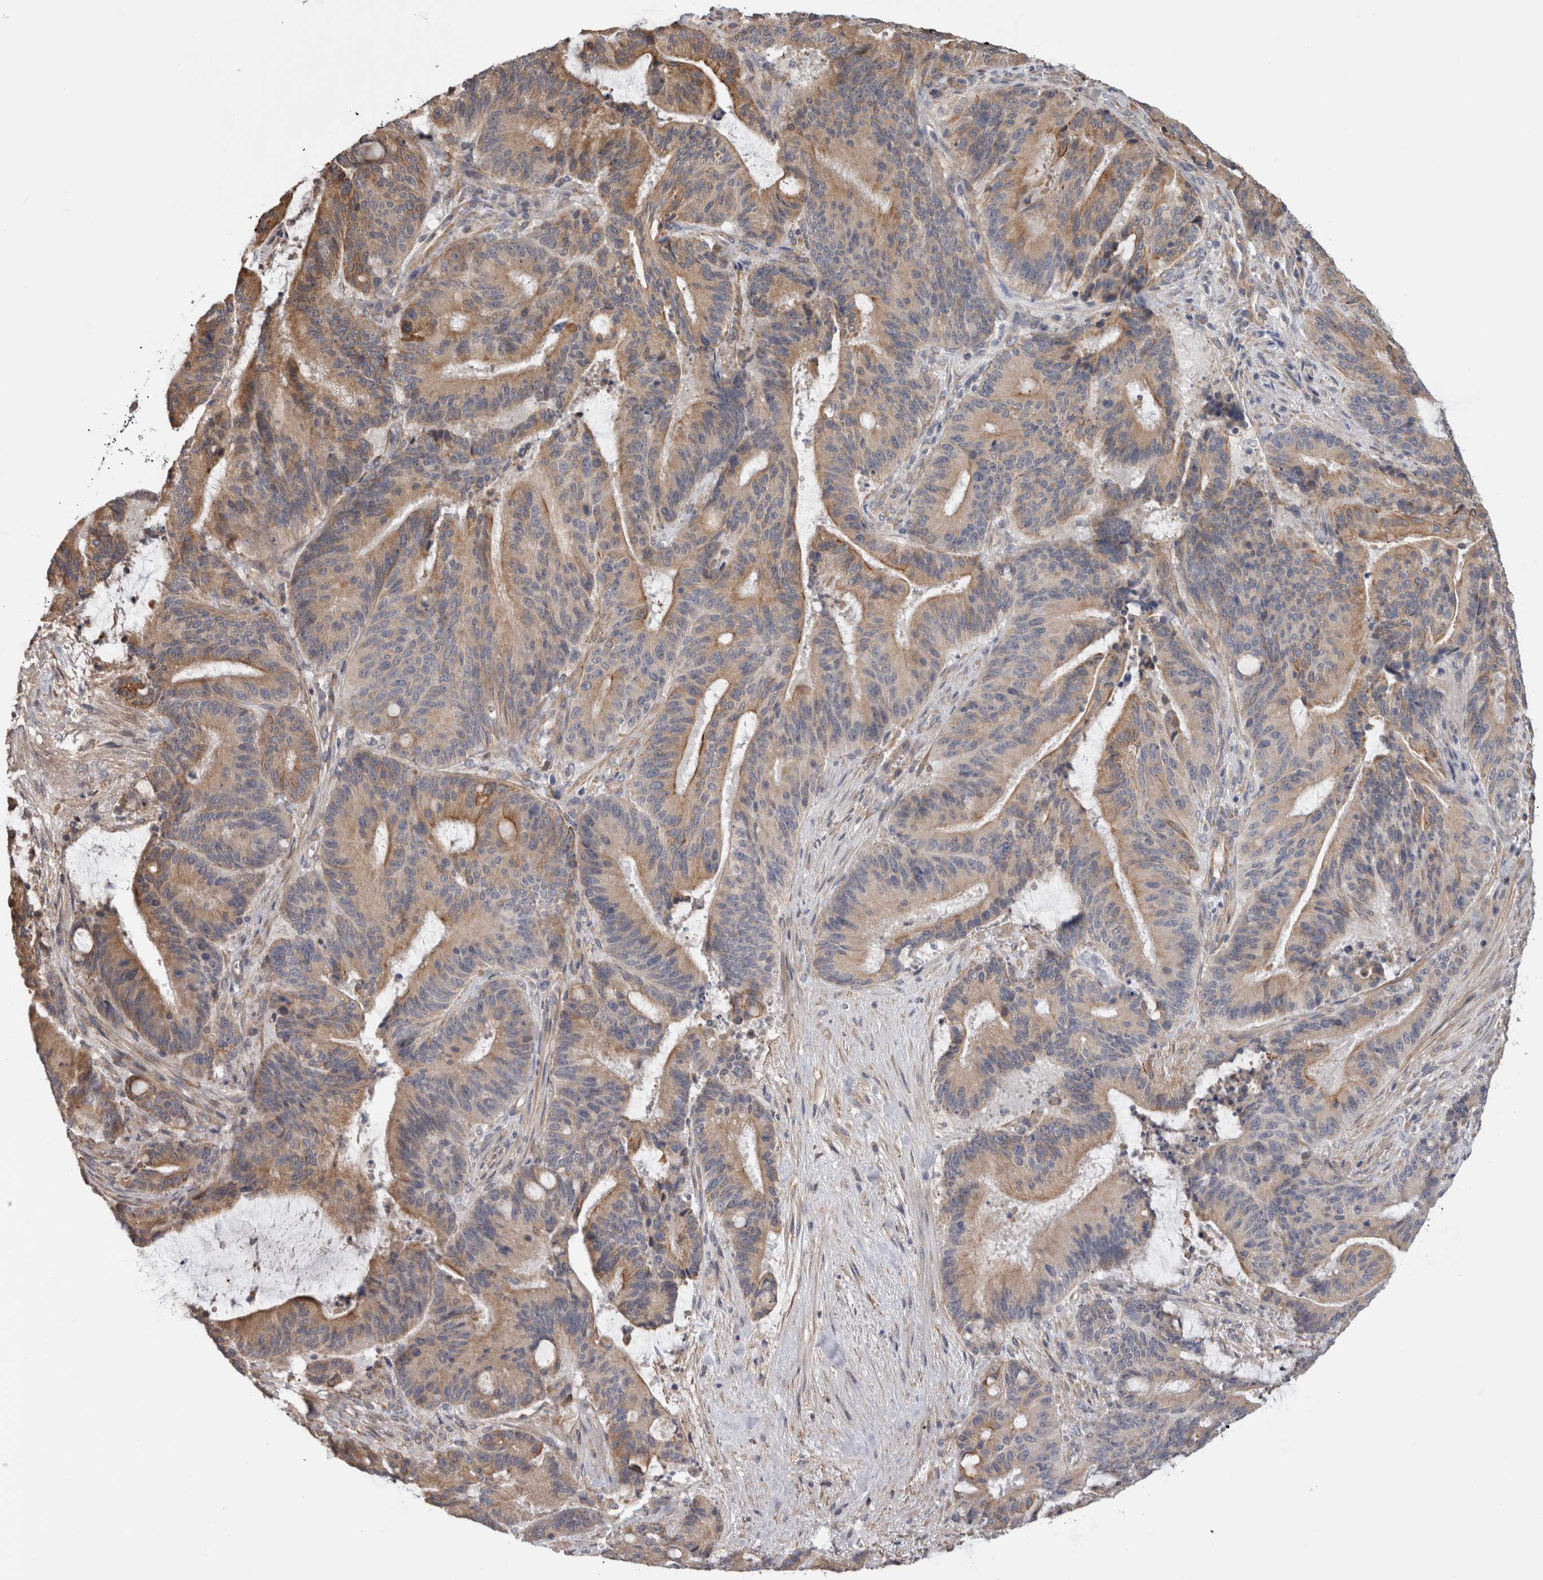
{"staining": {"intensity": "weak", "quantity": ">75%", "location": "cytoplasmic/membranous"}, "tissue": "liver cancer", "cell_type": "Tumor cells", "image_type": "cancer", "snomed": [{"axis": "morphology", "description": "Normal tissue, NOS"}, {"axis": "morphology", "description": "Cholangiocarcinoma"}, {"axis": "topography", "description": "Liver"}, {"axis": "topography", "description": "Peripheral nerve tissue"}], "caption": "DAB immunohistochemical staining of liver cancer demonstrates weak cytoplasmic/membranous protein expression in about >75% of tumor cells. The protein is stained brown, and the nuclei are stained in blue (DAB (3,3'-diaminobenzidine) IHC with brightfield microscopy, high magnification).", "gene": "SMAP2", "patient": {"sex": "female", "age": 73}}